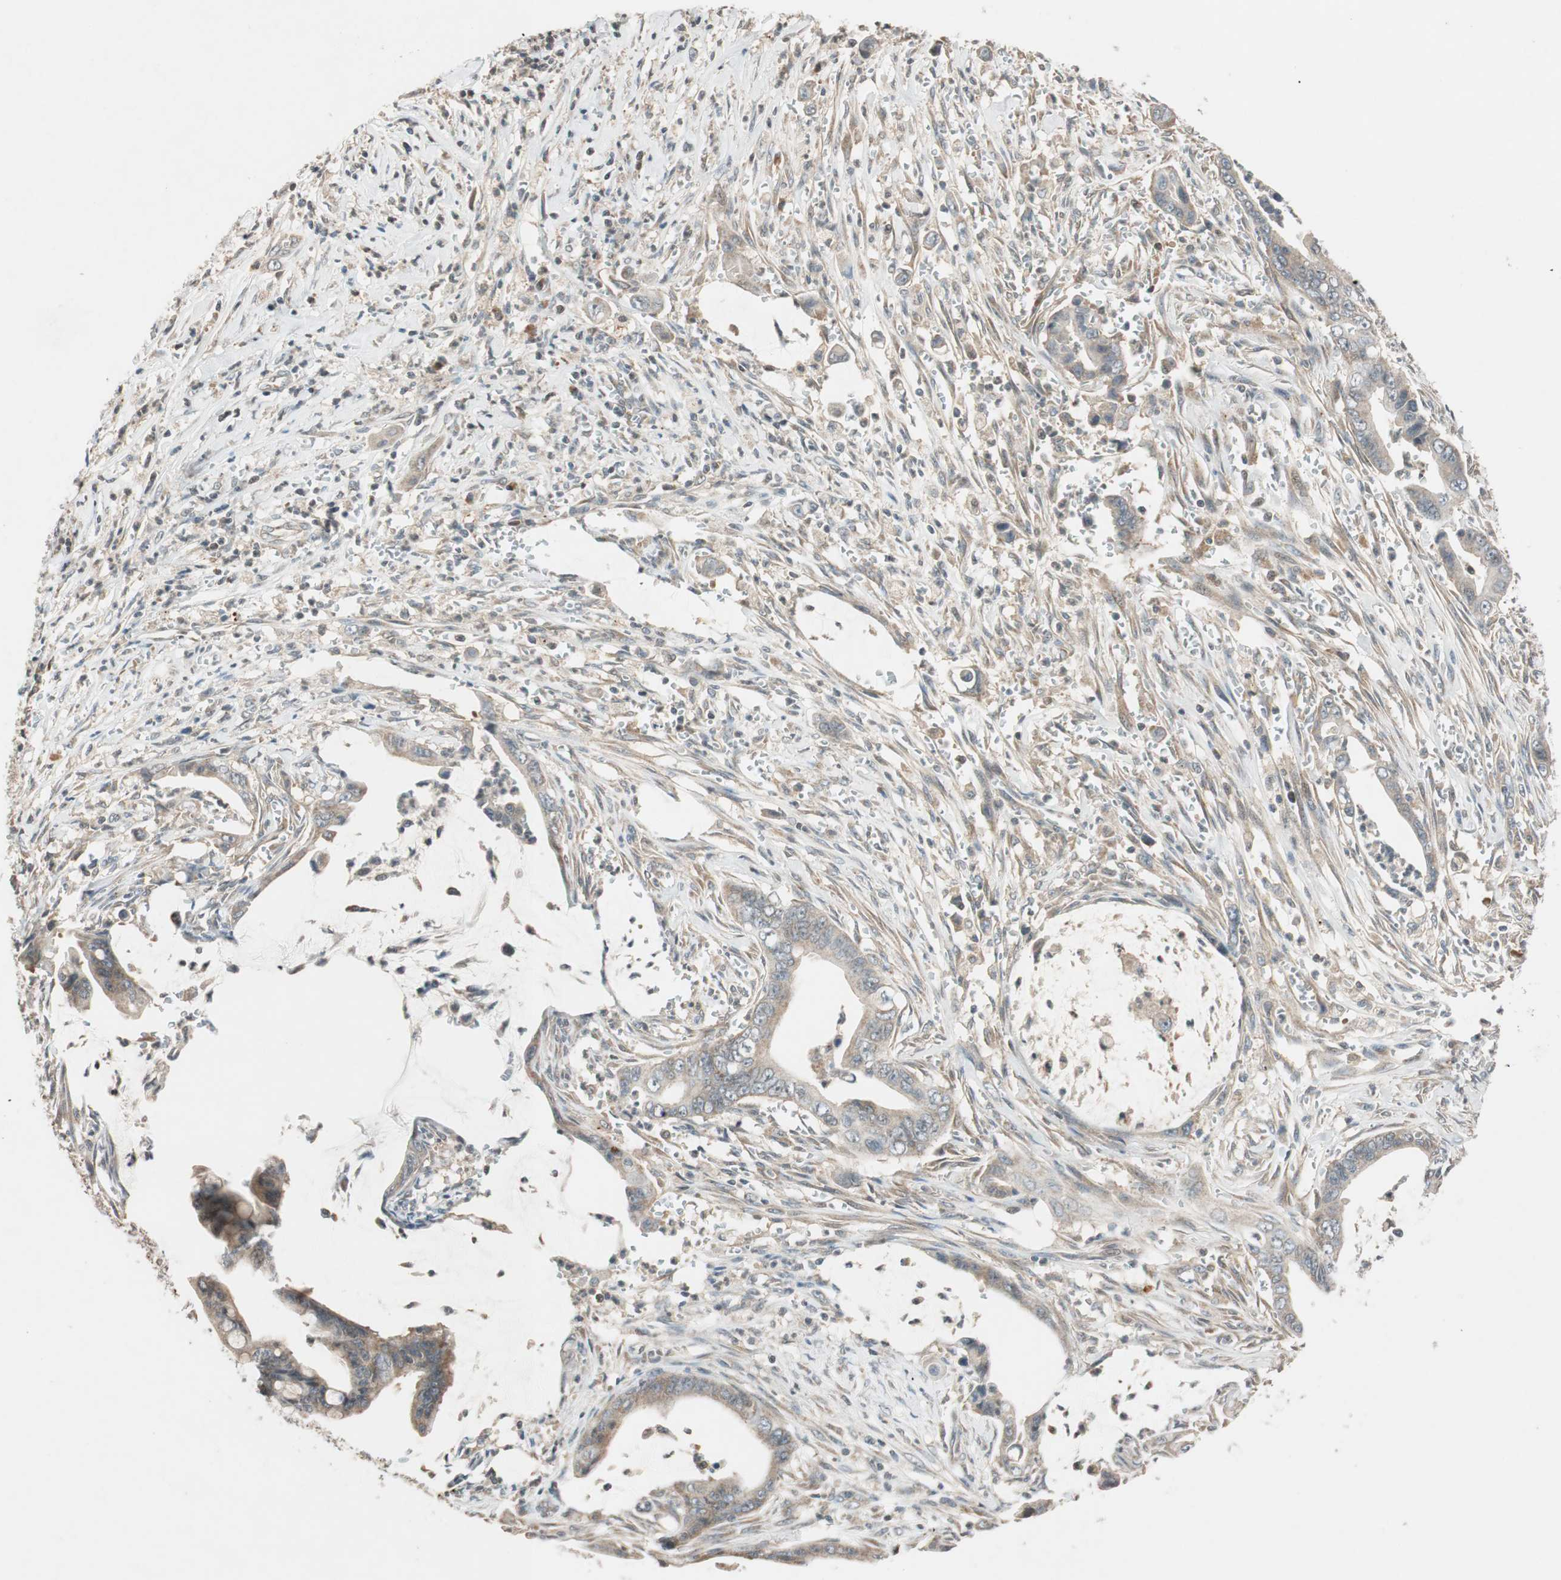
{"staining": {"intensity": "weak", "quantity": ">75%", "location": "cytoplasmic/membranous"}, "tissue": "pancreatic cancer", "cell_type": "Tumor cells", "image_type": "cancer", "snomed": [{"axis": "morphology", "description": "Adenocarcinoma, NOS"}, {"axis": "topography", "description": "Pancreas"}], "caption": "The histopathology image exhibits a brown stain indicating the presence of a protein in the cytoplasmic/membranous of tumor cells in pancreatic cancer.", "gene": "GLB1", "patient": {"sex": "male", "age": 59}}